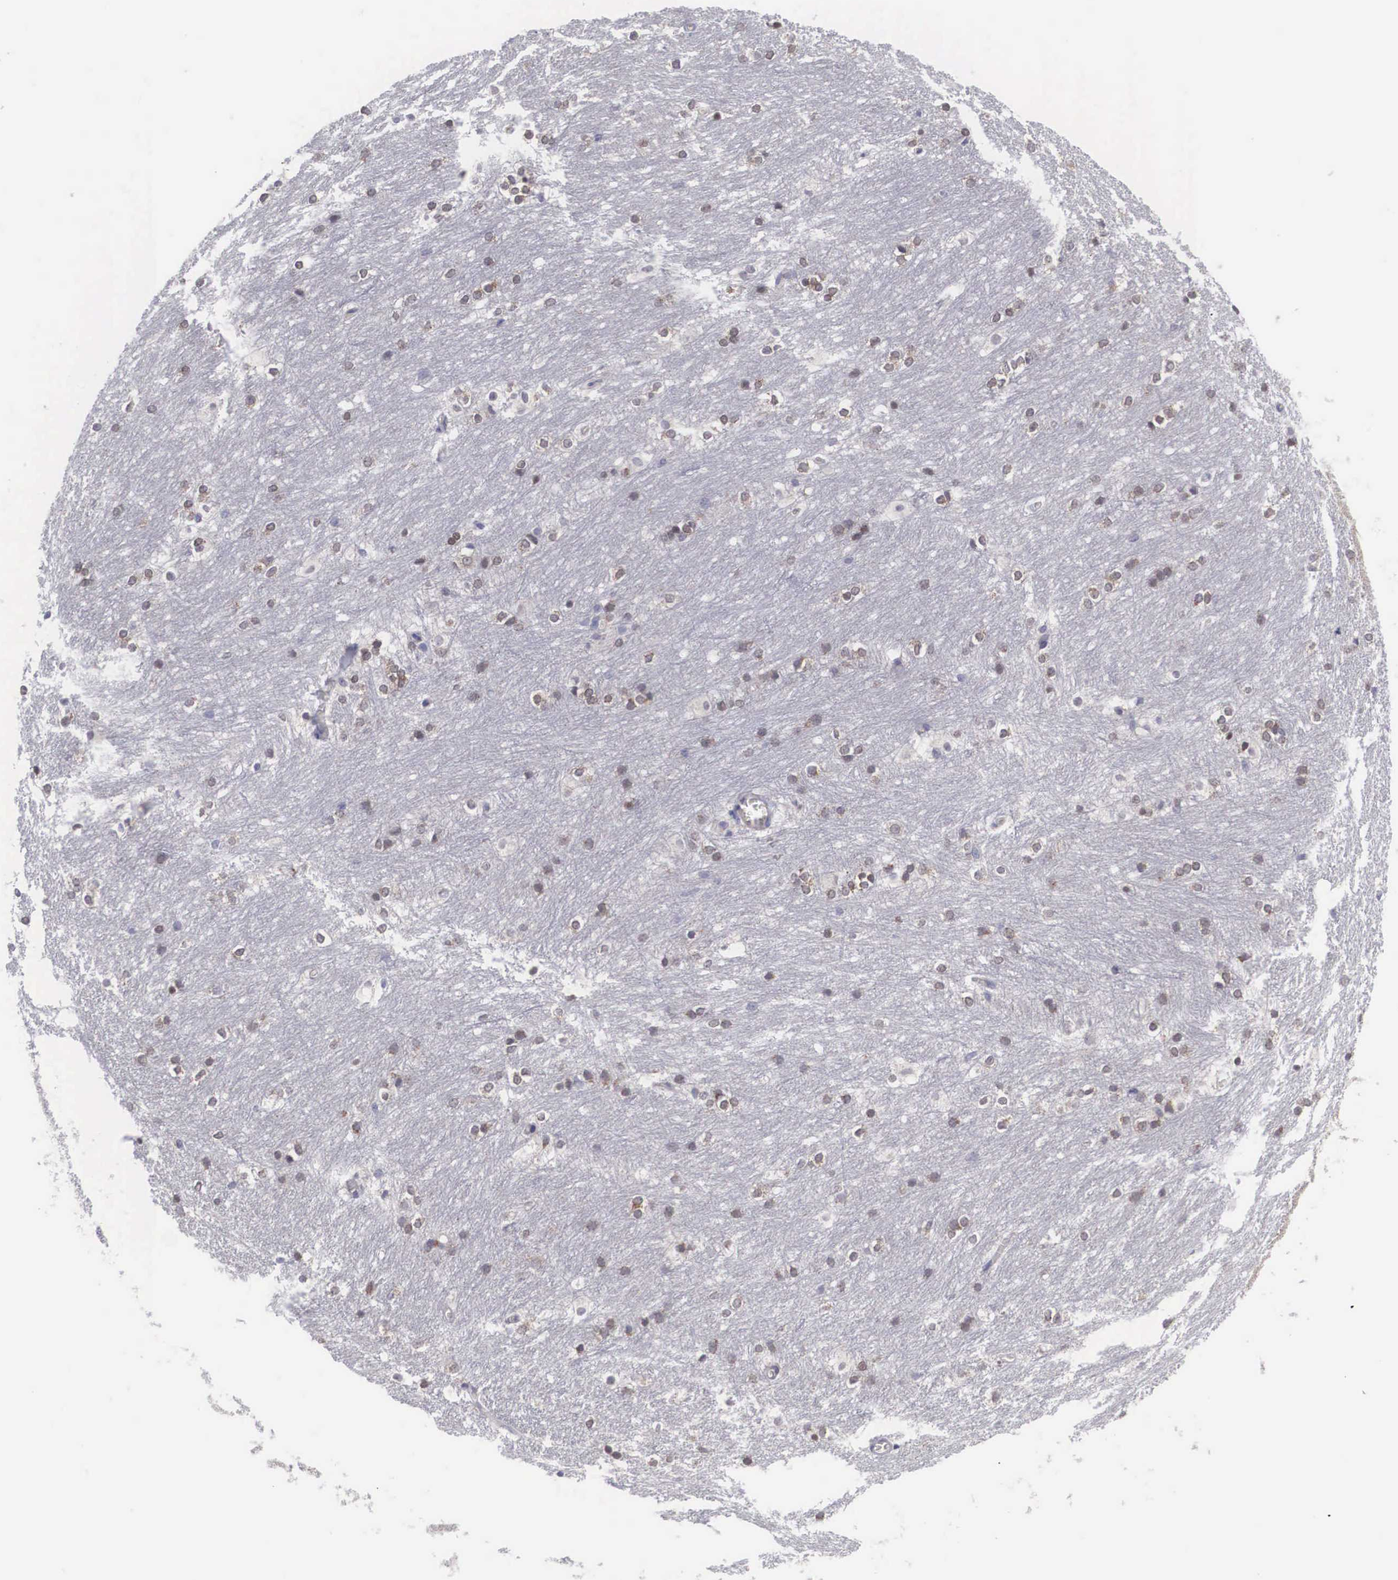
{"staining": {"intensity": "weak", "quantity": "25%-75%", "location": "cytoplasmic/membranous,nuclear"}, "tissue": "caudate", "cell_type": "Glial cells", "image_type": "normal", "snomed": [{"axis": "morphology", "description": "Normal tissue, NOS"}, {"axis": "topography", "description": "Lateral ventricle wall"}], "caption": "This micrograph shows immunohistochemistry (IHC) staining of unremarkable human caudate, with low weak cytoplasmic/membranous,nuclear expression in approximately 25%-75% of glial cells.", "gene": "SOX11", "patient": {"sex": "female", "age": 19}}